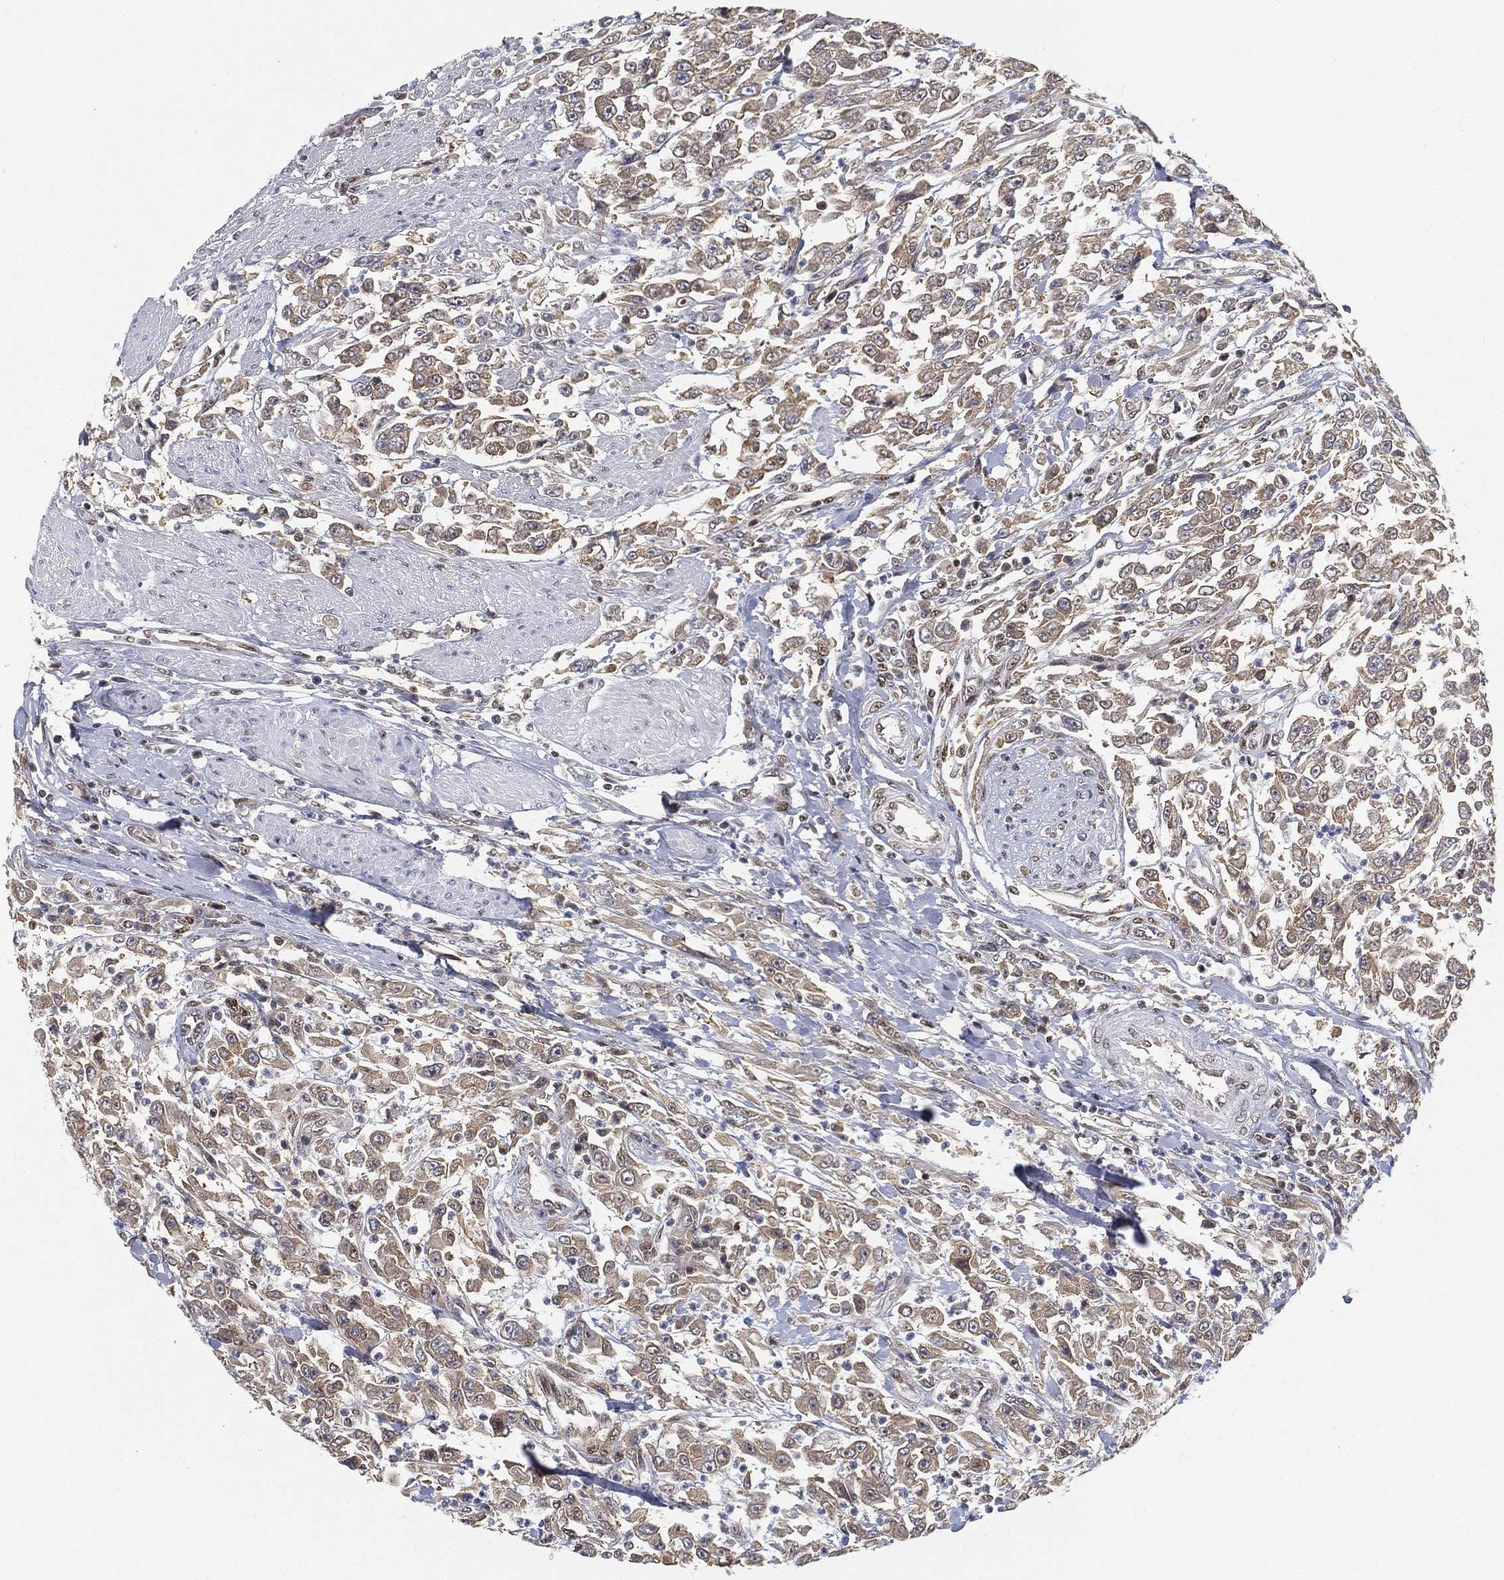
{"staining": {"intensity": "negative", "quantity": "none", "location": "none"}, "tissue": "urothelial cancer", "cell_type": "Tumor cells", "image_type": "cancer", "snomed": [{"axis": "morphology", "description": "Urothelial carcinoma, High grade"}, {"axis": "topography", "description": "Urinary bladder"}], "caption": "The image reveals no significant expression in tumor cells of urothelial cancer. Nuclei are stained in blue.", "gene": "CRTC3", "patient": {"sex": "male", "age": 46}}